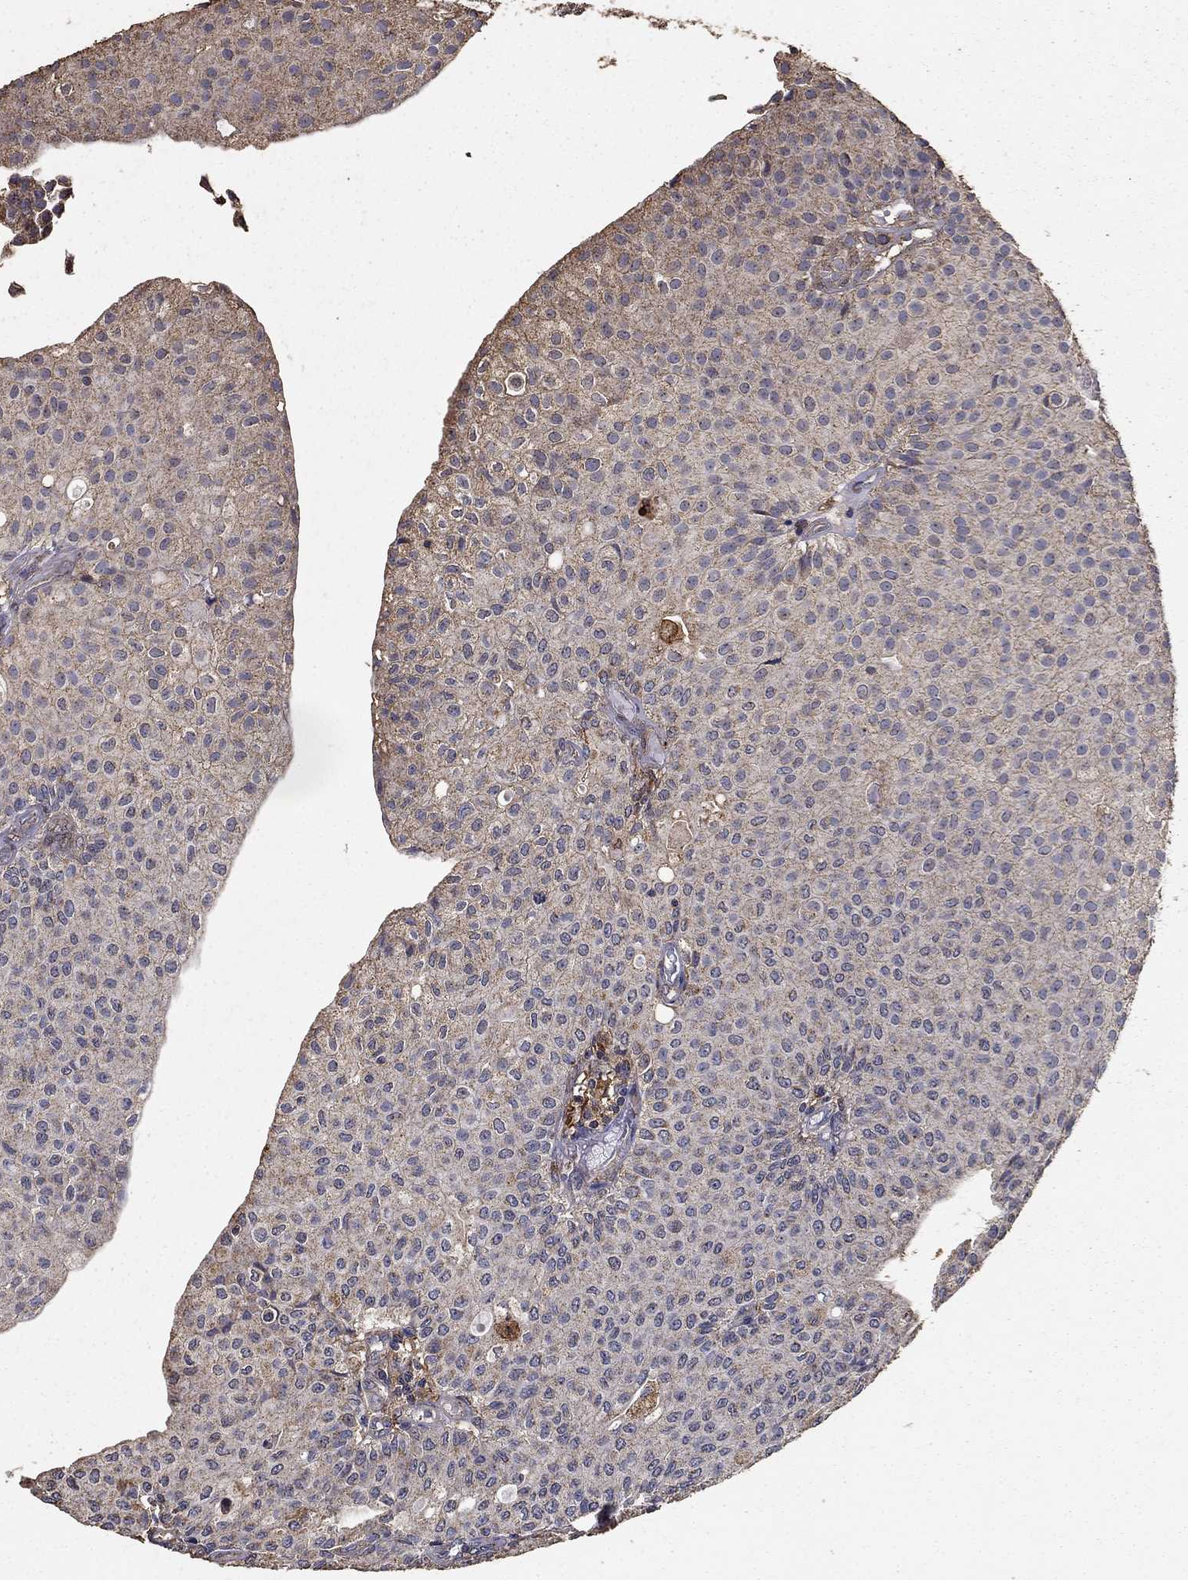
{"staining": {"intensity": "negative", "quantity": "none", "location": "none"}, "tissue": "urothelial cancer", "cell_type": "Tumor cells", "image_type": "cancer", "snomed": [{"axis": "morphology", "description": "Urothelial carcinoma, Low grade"}, {"axis": "topography", "description": "Urinary bladder"}], "caption": "IHC of human urothelial carcinoma (low-grade) demonstrates no staining in tumor cells.", "gene": "IFRD1", "patient": {"sex": "male", "age": 89}}